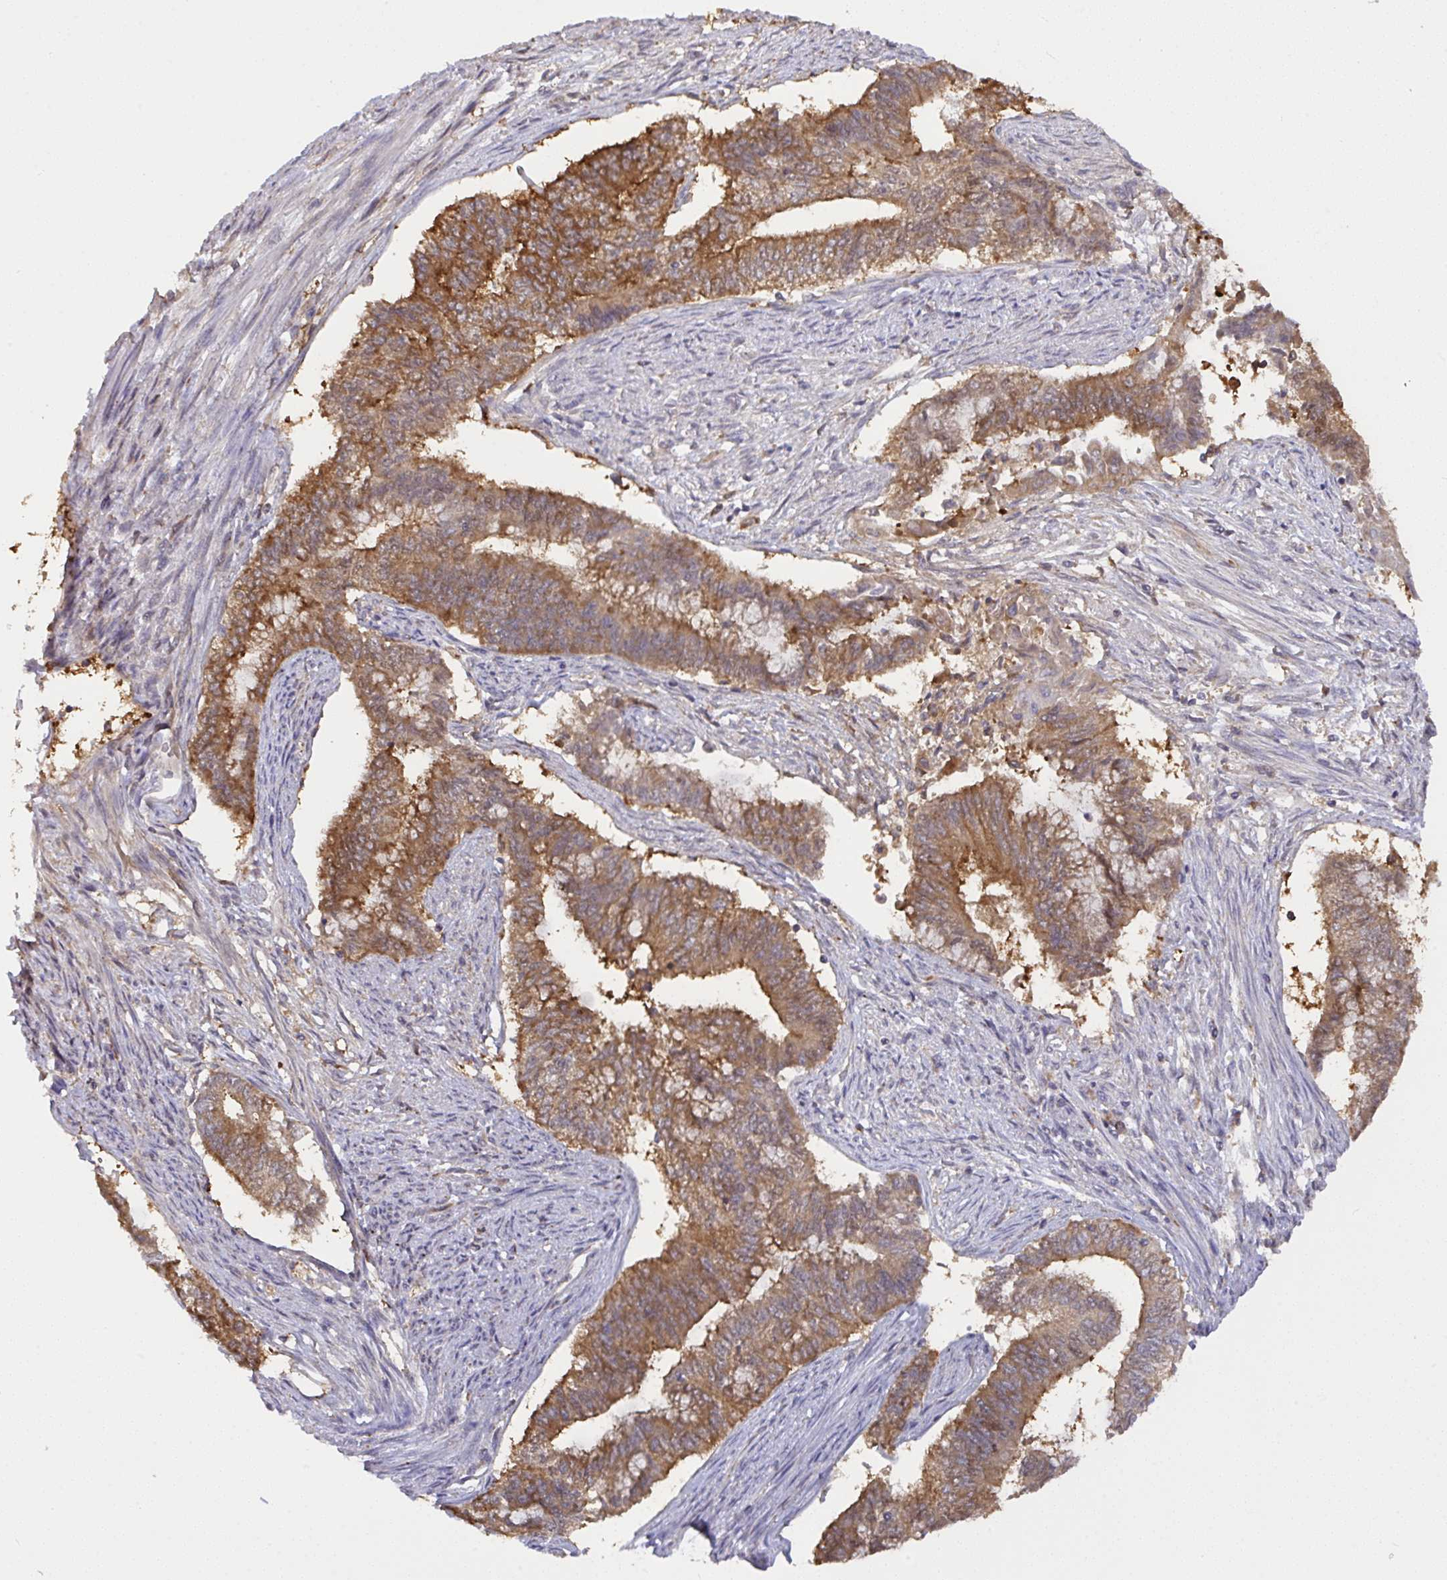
{"staining": {"intensity": "strong", "quantity": ">75%", "location": "cytoplasmic/membranous"}, "tissue": "endometrial cancer", "cell_type": "Tumor cells", "image_type": "cancer", "snomed": [{"axis": "morphology", "description": "Adenocarcinoma, NOS"}, {"axis": "topography", "description": "Endometrium"}], "caption": "A photomicrograph of adenocarcinoma (endometrial) stained for a protein shows strong cytoplasmic/membranous brown staining in tumor cells. The staining was performed using DAB to visualize the protein expression in brown, while the nuclei were stained in blue with hematoxylin (Magnification: 20x).", "gene": "C12orf57", "patient": {"sex": "female", "age": 65}}